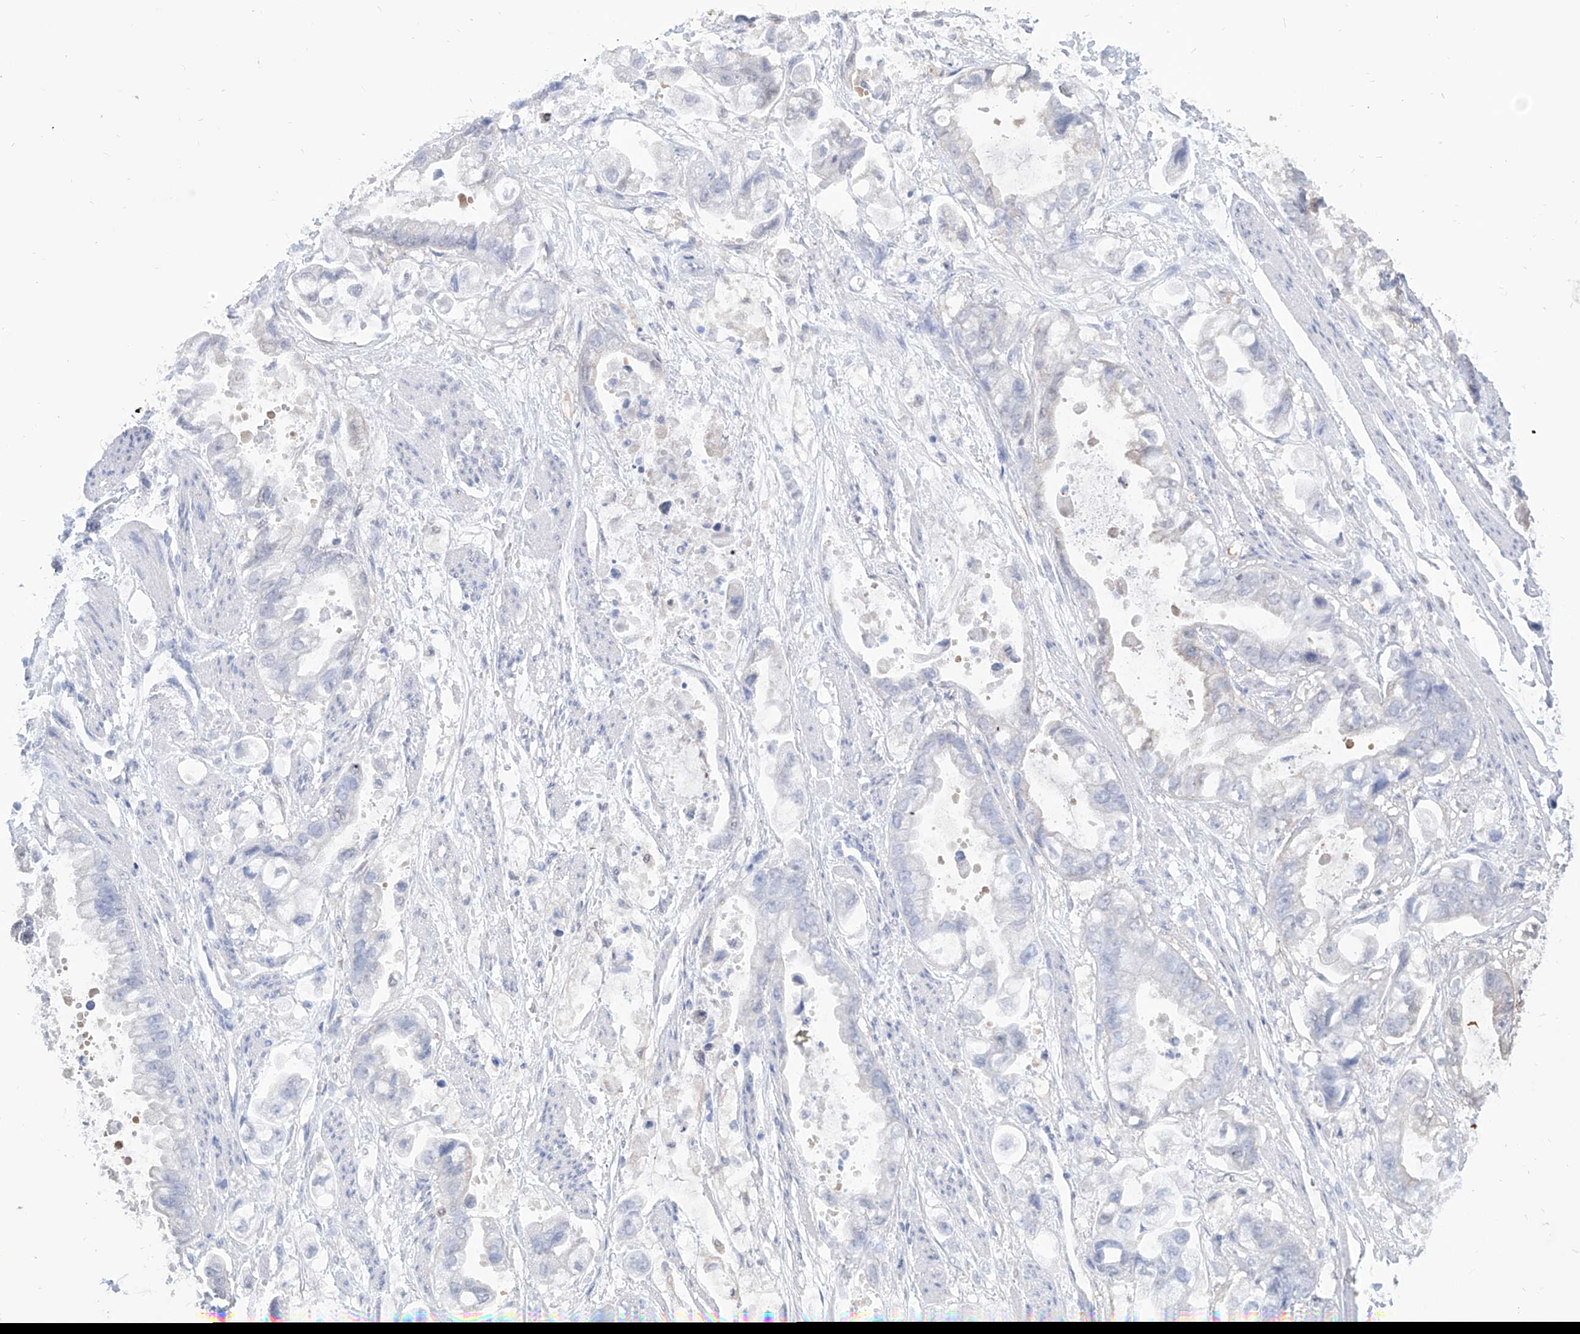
{"staining": {"intensity": "negative", "quantity": "none", "location": "none"}, "tissue": "stomach cancer", "cell_type": "Tumor cells", "image_type": "cancer", "snomed": [{"axis": "morphology", "description": "Adenocarcinoma, NOS"}, {"axis": "topography", "description": "Stomach"}], "caption": "Immunohistochemical staining of human stomach adenocarcinoma shows no significant expression in tumor cells.", "gene": "PDXK", "patient": {"sex": "male", "age": 62}}